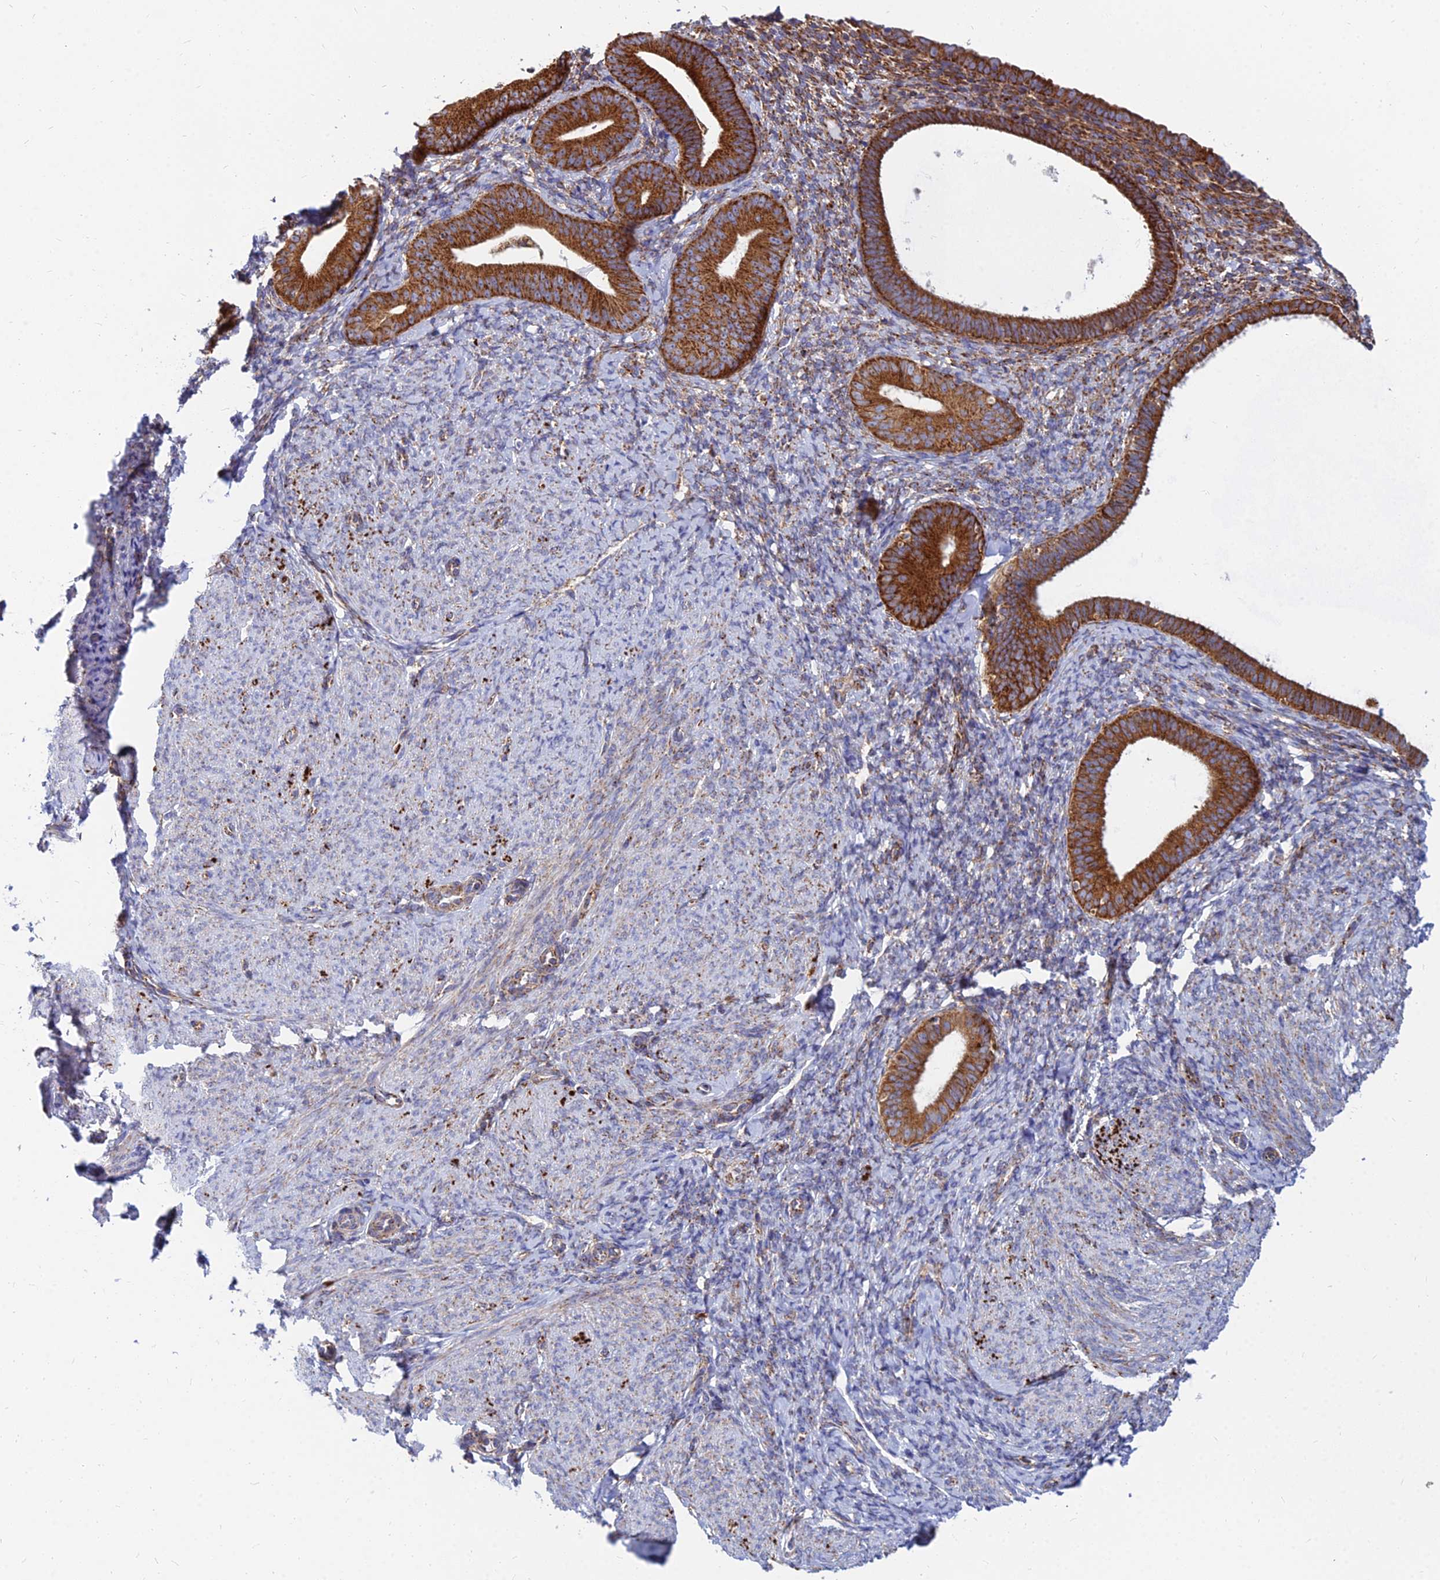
{"staining": {"intensity": "moderate", "quantity": ">75%", "location": "cytoplasmic/membranous"}, "tissue": "endometrium", "cell_type": "Cells in endometrial stroma", "image_type": "normal", "snomed": [{"axis": "morphology", "description": "Normal tissue, NOS"}, {"axis": "topography", "description": "Endometrium"}], "caption": "Moderate cytoplasmic/membranous staining for a protein is appreciated in about >75% of cells in endometrial stroma of unremarkable endometrium using immunohistochemistry (IHC).", "gene": "CCT6A", "patient": {"sex": "female", "age": 65}}